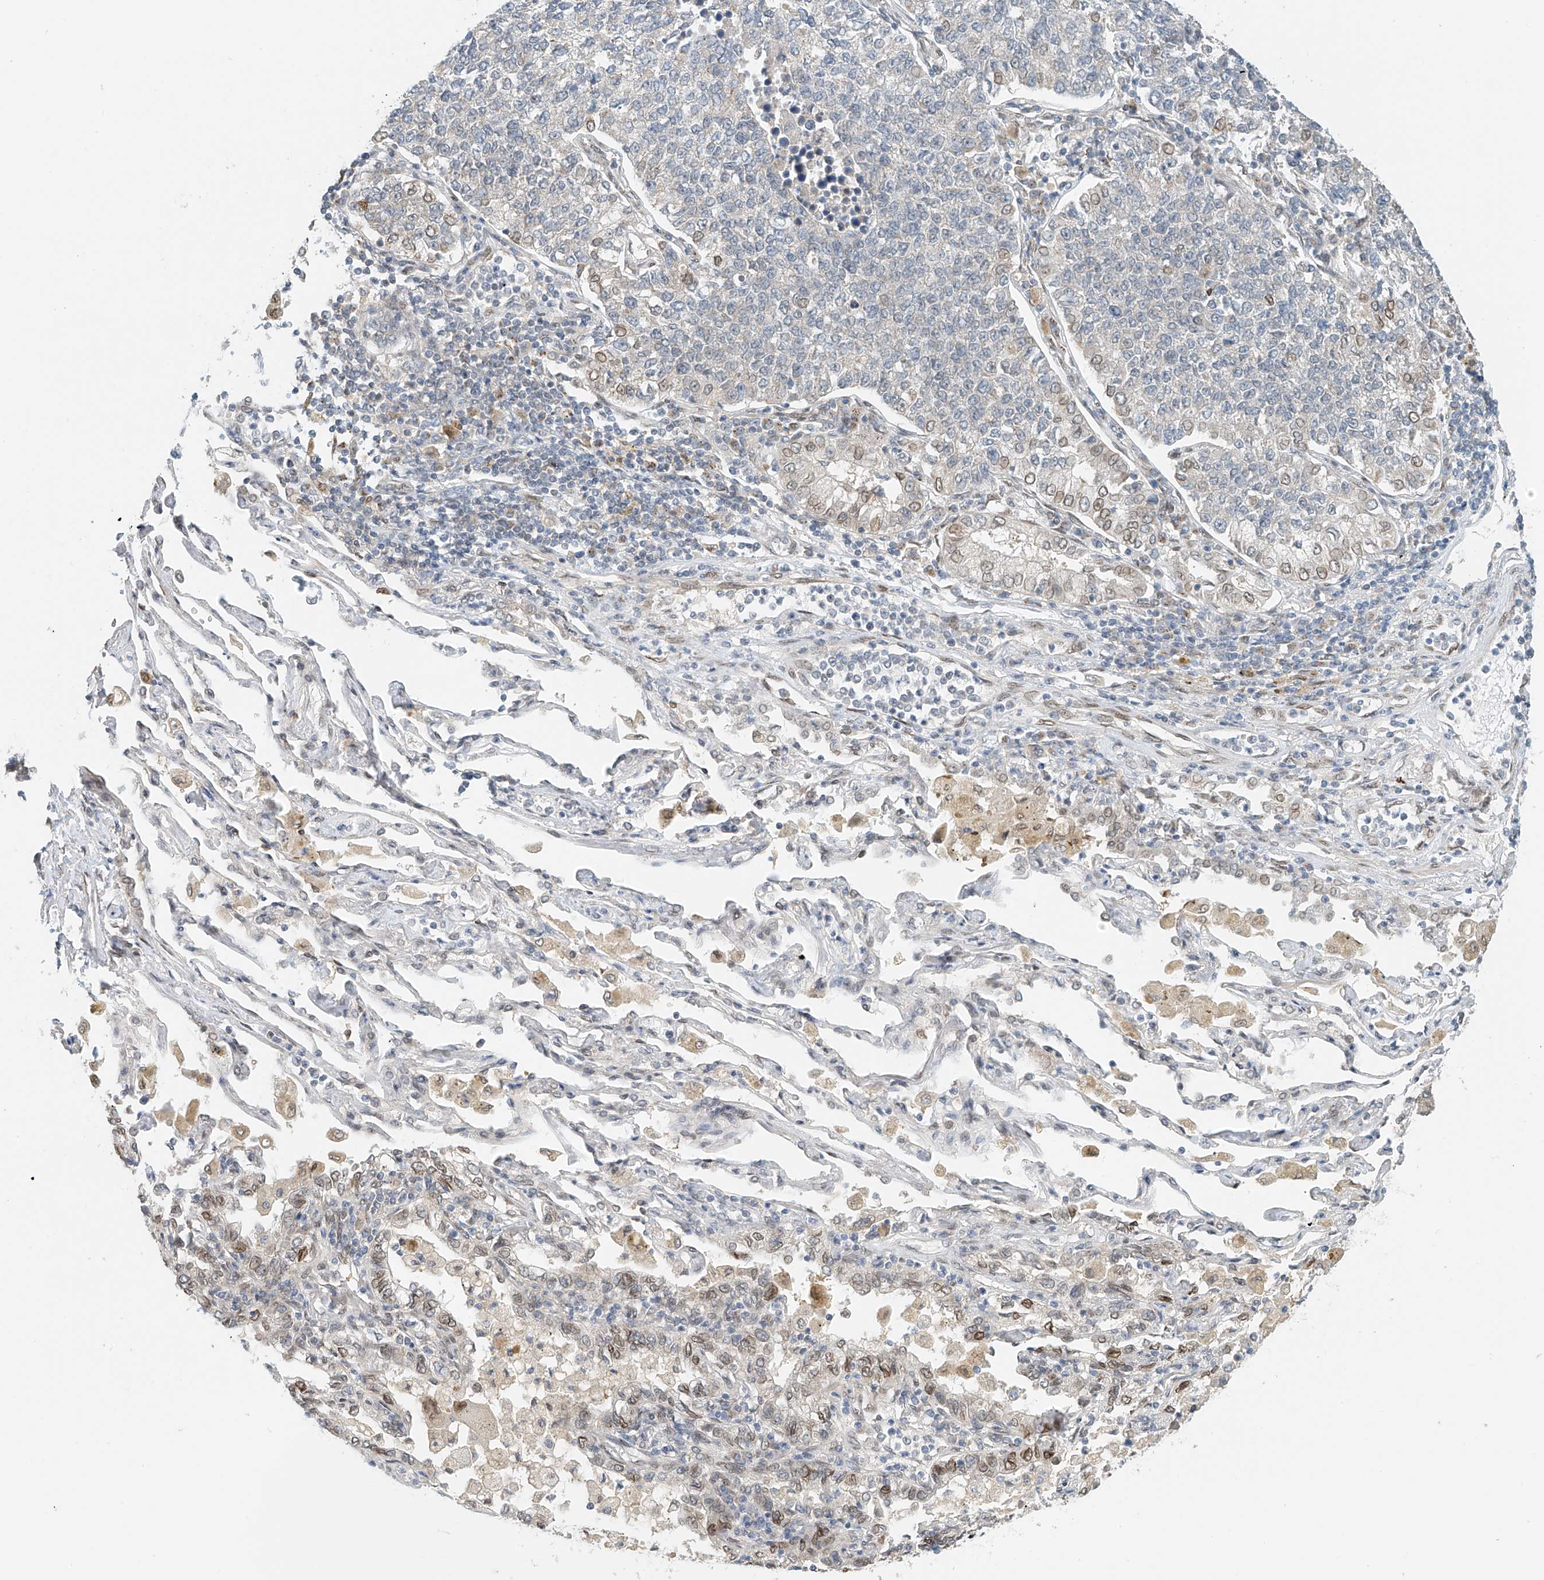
{"staining": {"intensity": "moderate", "quantity": "<25%", "location": "cytoplasmic/membranous,nuclear"}, "tissue": "lung cancer", "cell_type": "Tumor cells", "image_type": "cancer", "snomed": [{"axis": "morphology", "description": "Adenocarcinoma, NOS"}, {"axis": "topography", "description": "Lung"}], "caption": "Human lung cancer stained for a protein (brown) demonstrates moderate cytoplasmic/membranous and nuclear positive expression in about <25% of tumor cells.", "gene": "STARD9", "patient": {"sex": "male", "age": 49}}